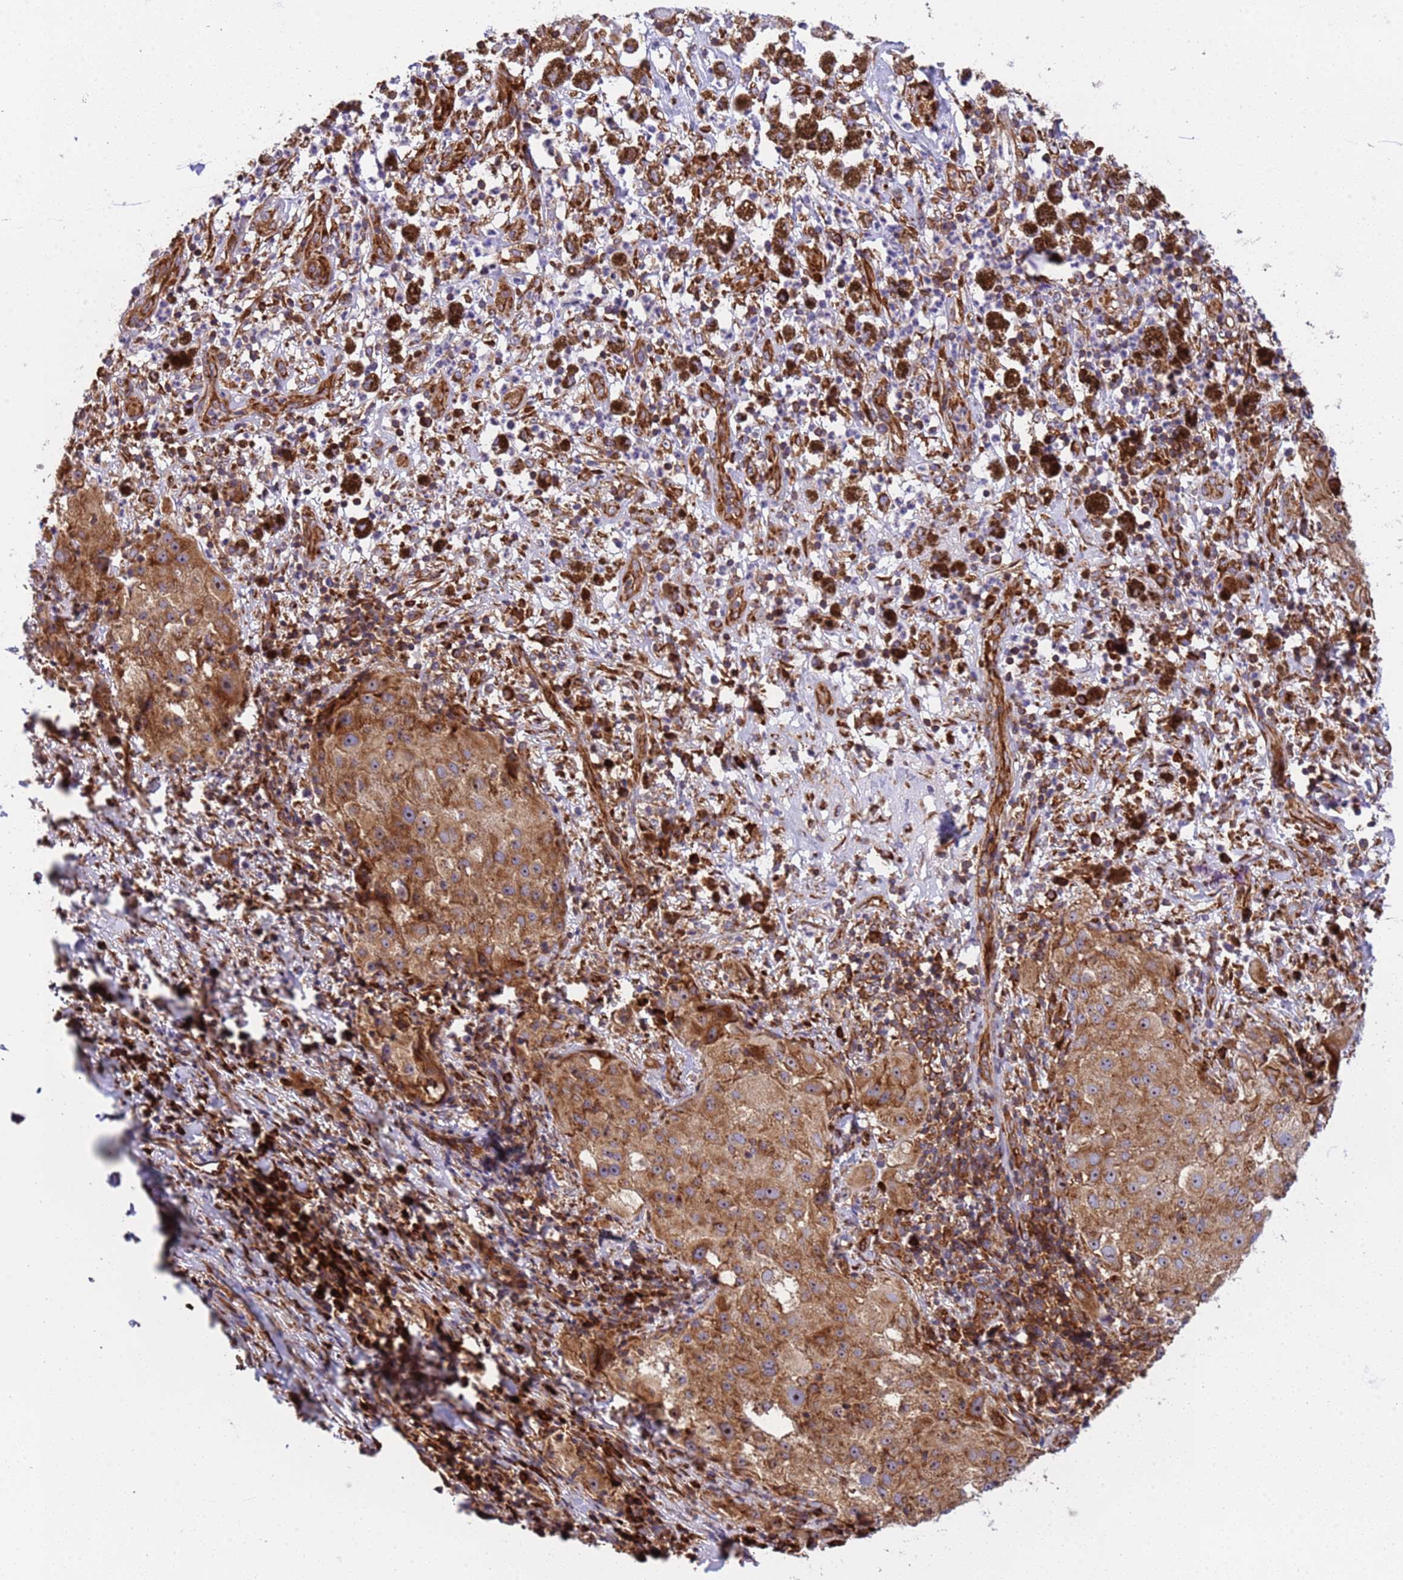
{"staining": {"intensity": "strong", "quantity": ">75%", "location": "cytoplasmic/membranous,nuclear"}, "tissue": "melanoma", "cell_type": "Tumor cells", "image_type": "cancer", "snomed": [{"axis": "morphology", "description": "Necrosis, NOS"}, {"axis": "morphology", "description": "Malignant melanoma, NOS"}, {"axis": "topography", "description": "Skin"}], "caption": "Strong cytoplasmic/membranous and nuclear protein staining is present in about >75% of tumor cells in melanoma. The protein is stained brown, and the nuclei are stained in blue (DAB IHC with brightfield microscopy, high magnification).", "gene": "RPL36", "patient": {"sex": "female", "age": 87}}